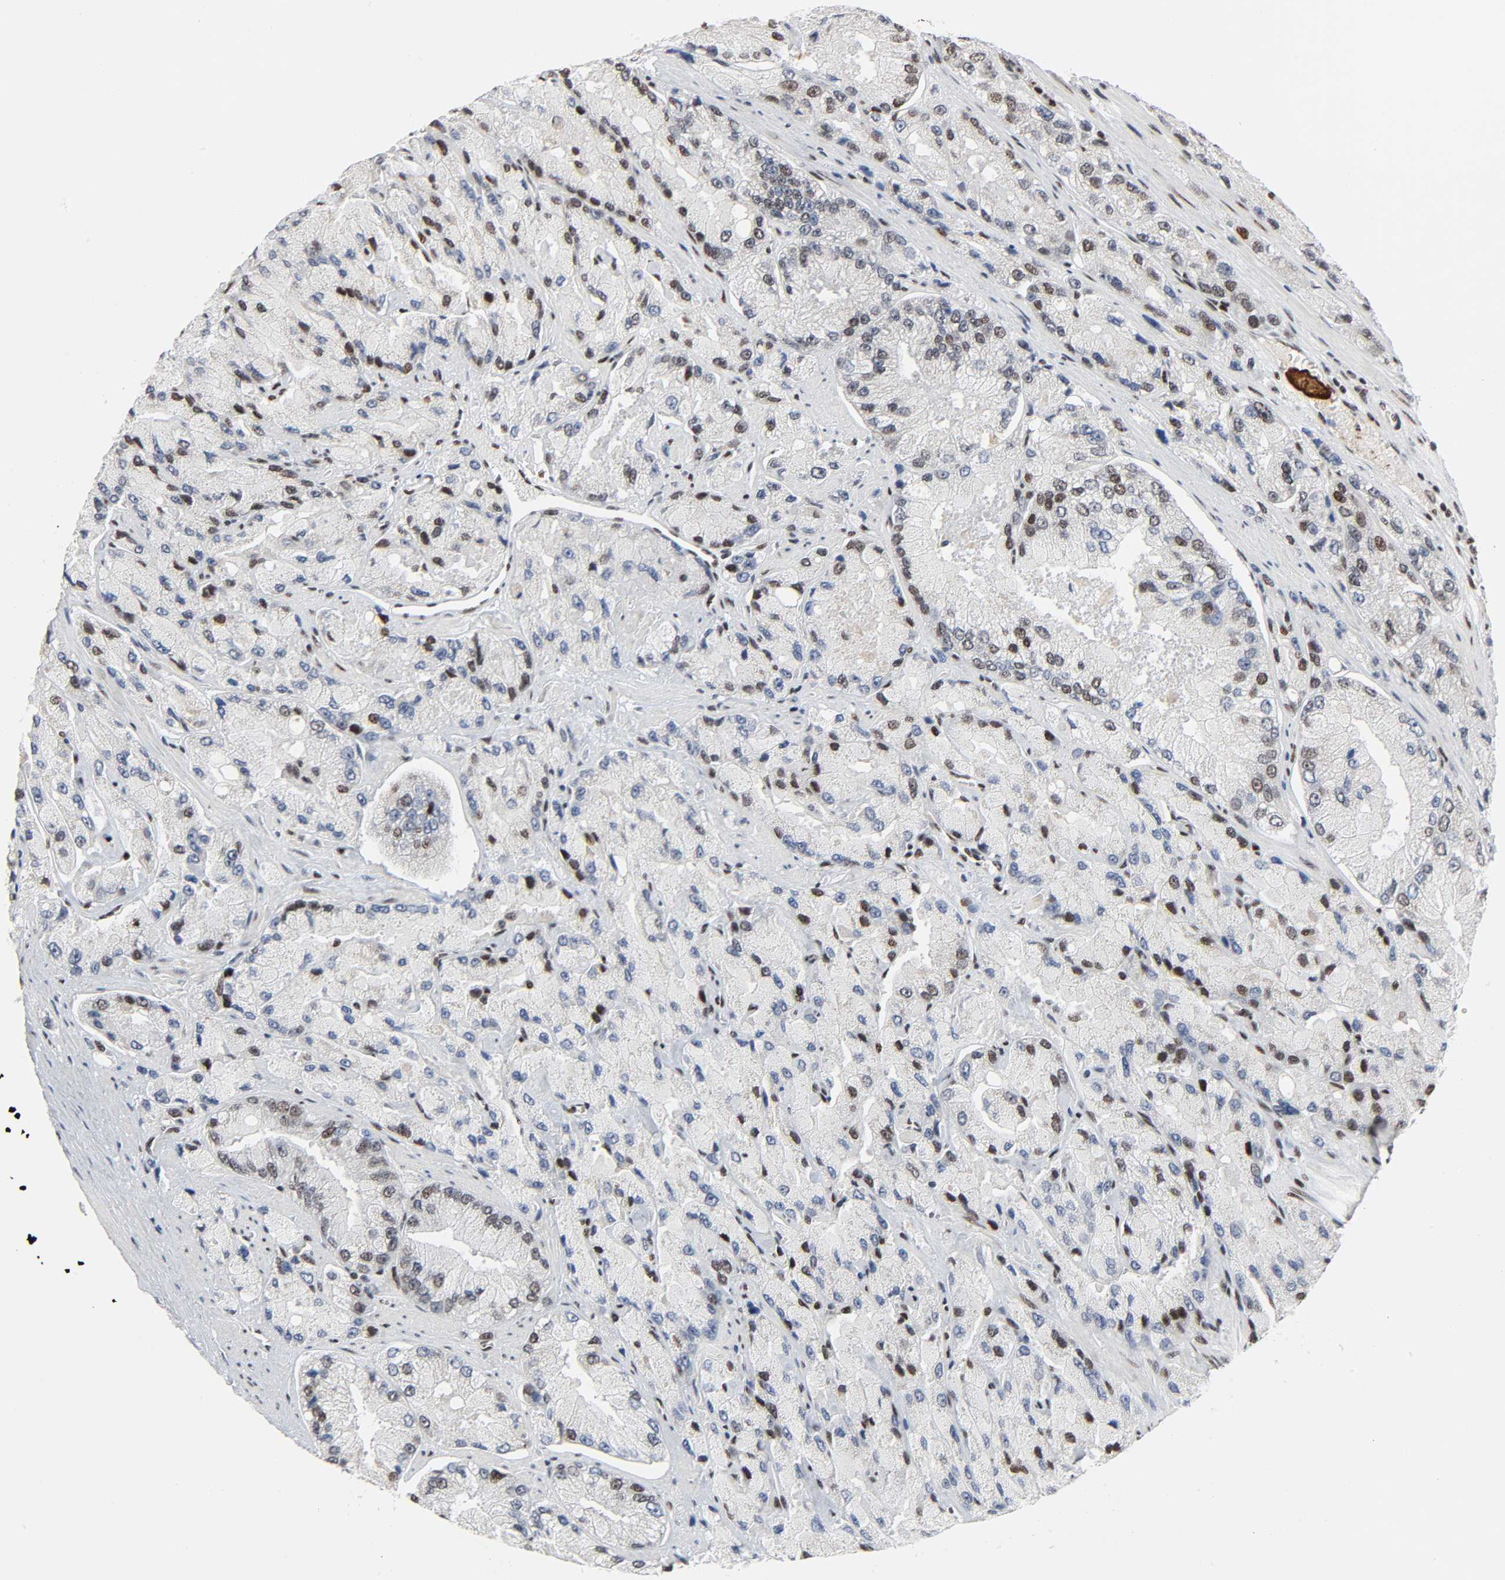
{"staining": {"intensity": "moderate", "quantity": "25%-75%", "location": "nuclear"}, "tissue": "prostate cancer", "cell_type": "Tumor cells", "image_type": "cancer", "snomed": [{"axis": "morphology", "description": "Adenocarcinoma, Low grade"}, {"axis": "topography", "description": "Prostate"}], "caption": "Human prostate cancer (adenocarcinoma (low-grade)) stained for a protein (brown) demonstrates moderate nuclear positive expression in approximately 25%-75% of tumor cells.", "gene": "CREBBP", "patient": {"sex": "male", "age": 60}}